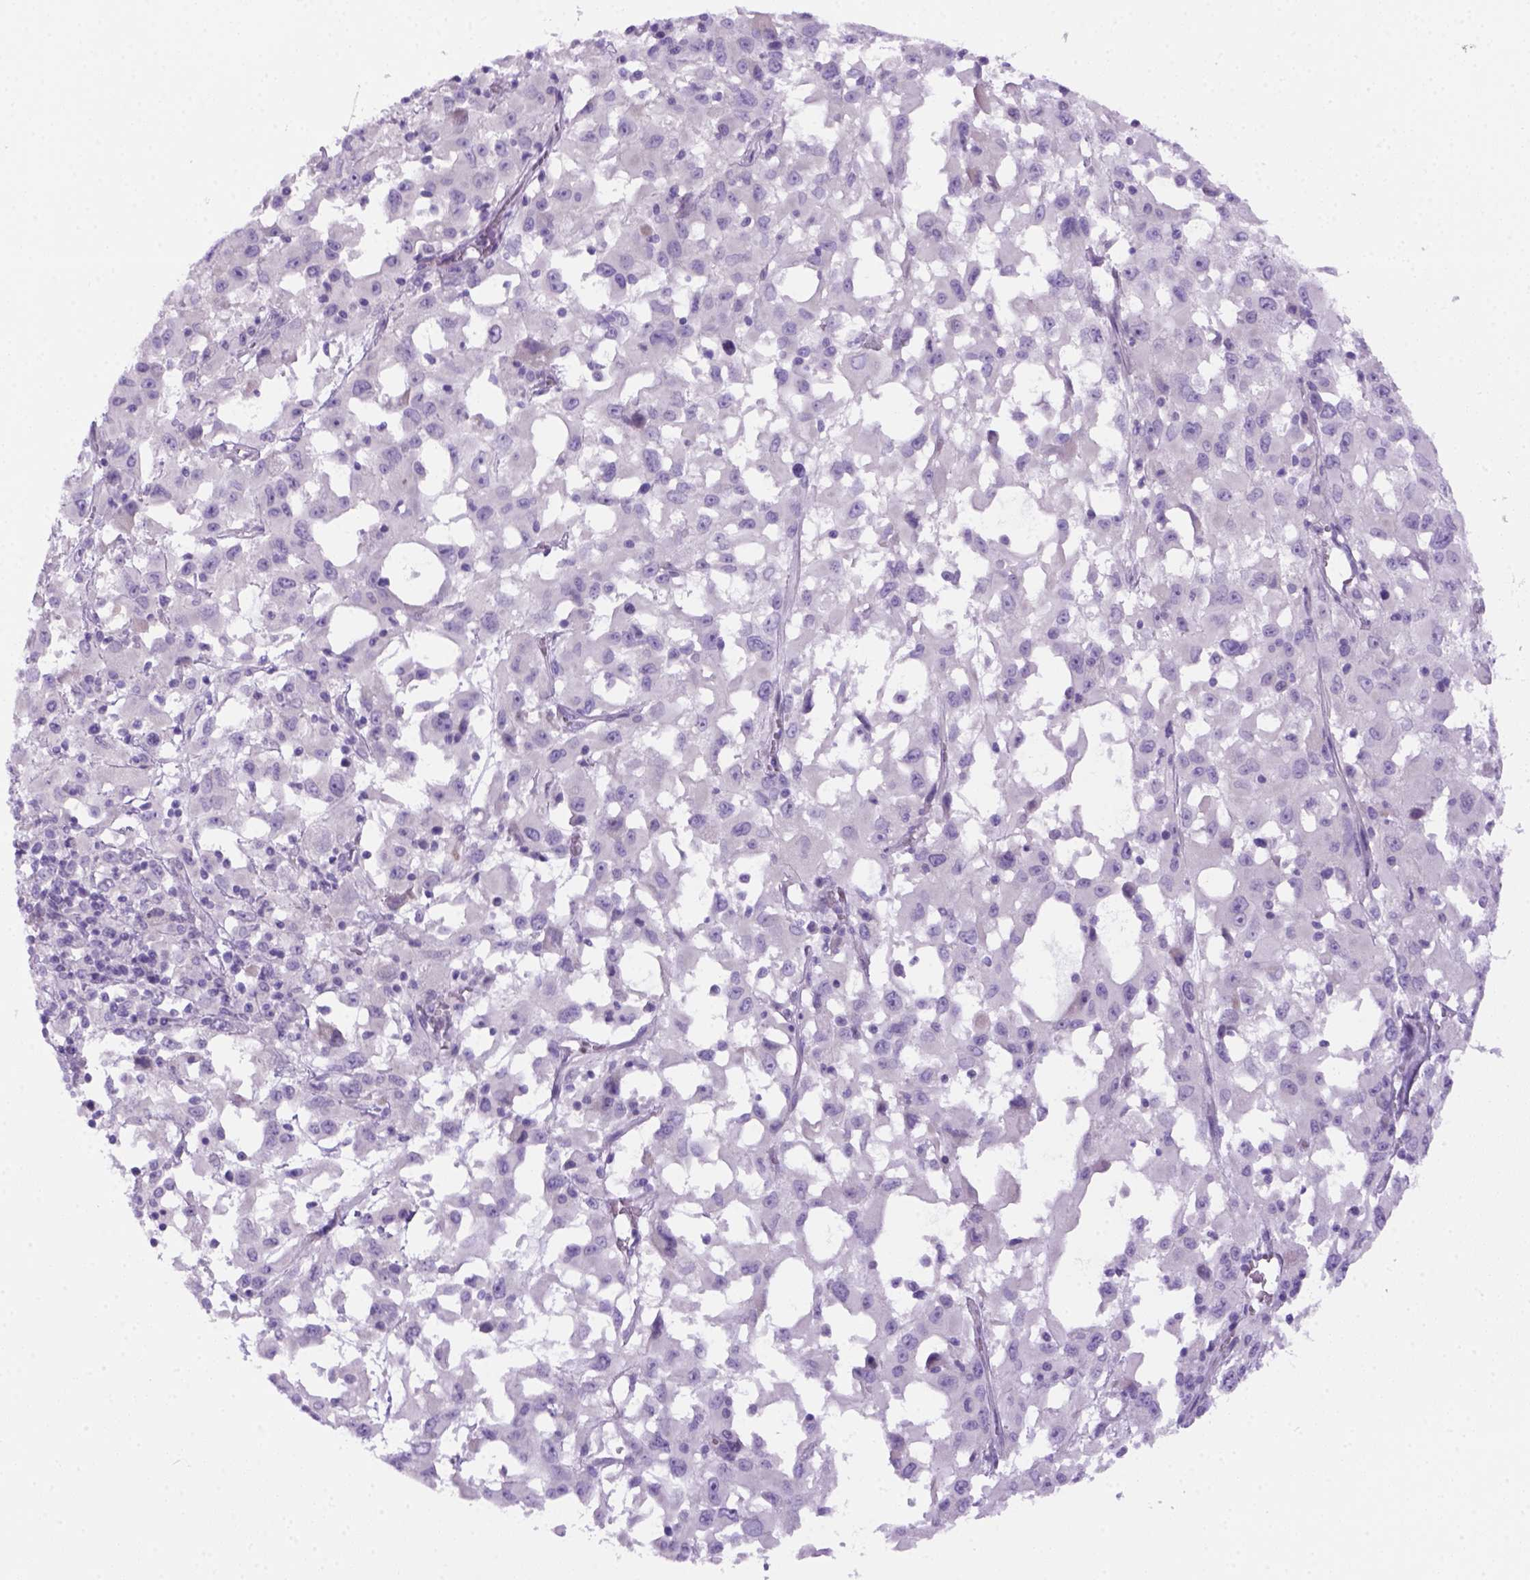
{"staining": {"intensity": "negative", "quantity": "none", "location": "none"}, "tissue": "melanoma", "cell_type": "Tumor cells", "image_type": "cancer", "snomed": [{"axis": "morphology", "description": "Malignant melanoma, Metastatic site"}, {"axis": "topography", "description": "Soft tissue"}], "caption": "Histopathology image shows no significant protein expression in tumor cells of malignant melanoma (metastatic site).", "gene": "DNAH11", "patient": {"sex": "male", "age": 50}}